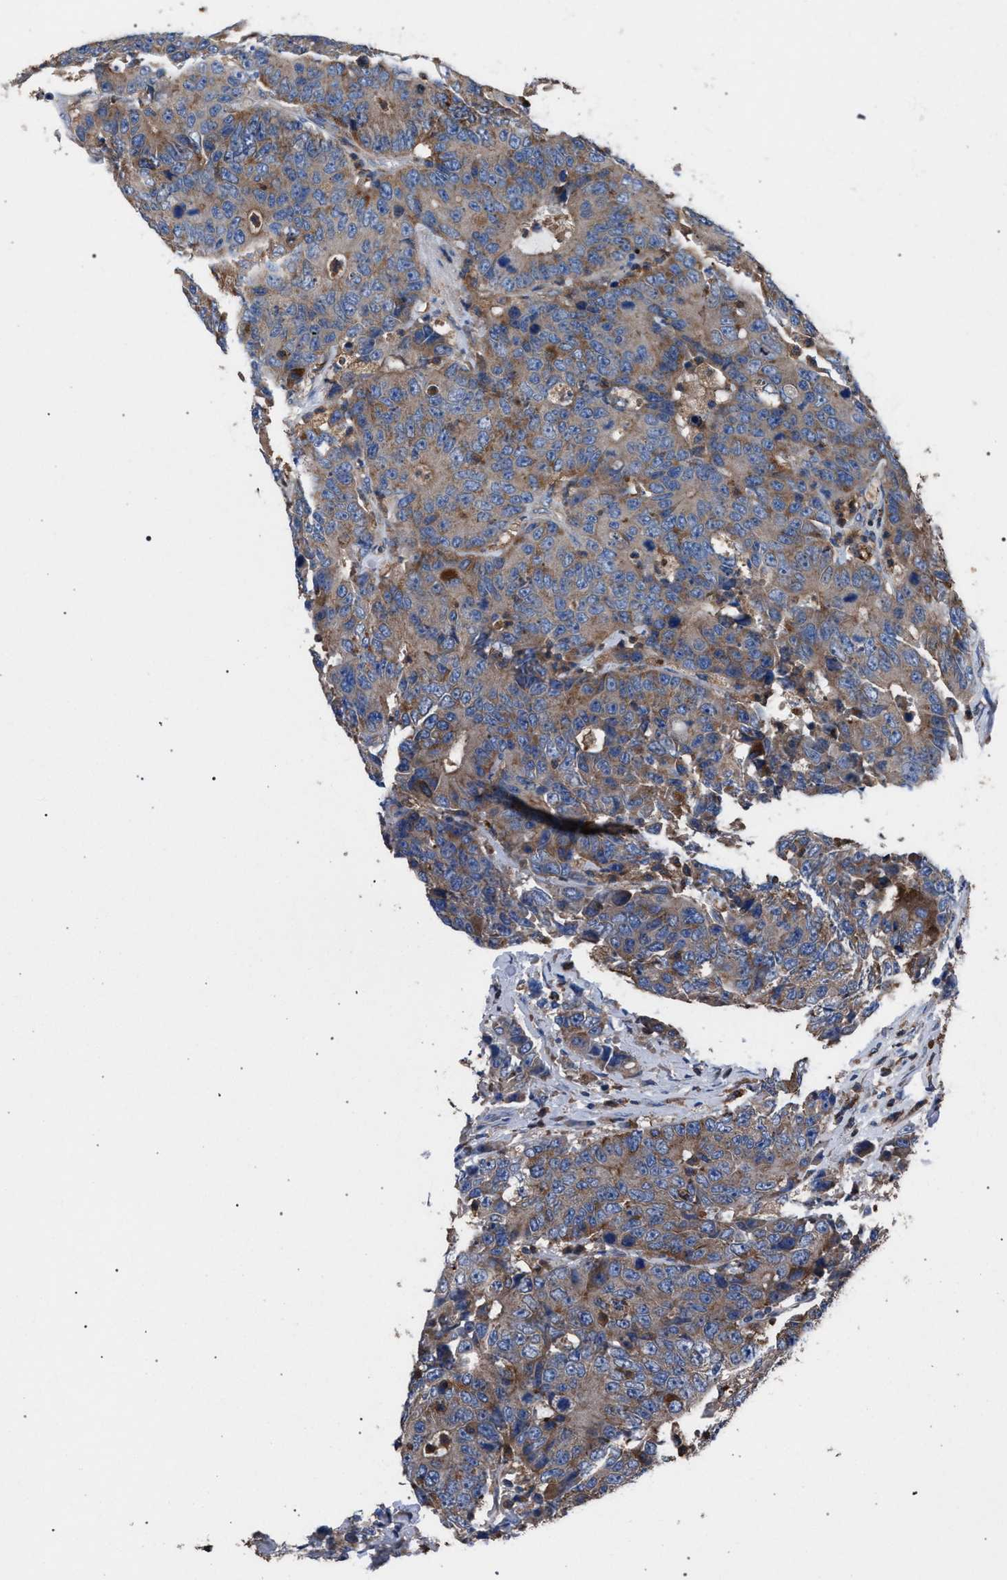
{"staining": {"intensity": "weak", "quantity": "25%-75%", "location": "cytoplasmic/membranous"}, "tissue": "colorectal cancer", "cell_type": "Tumor cells", "image_type": "cancer", "snomed": [{"axis": "morphology", "description": "Adenocarcinoma, NOS"}, {"axis": "topography", "description": "Colon"}], "caption": "Human colorectal cancer stained for a protein (brown) shows weak cytoplasmic/membranous positive staining in about 25%-75% of tumor cells.", "gene": "ATP6V0A1", "patient": {"sex": "female", "age": 86}}